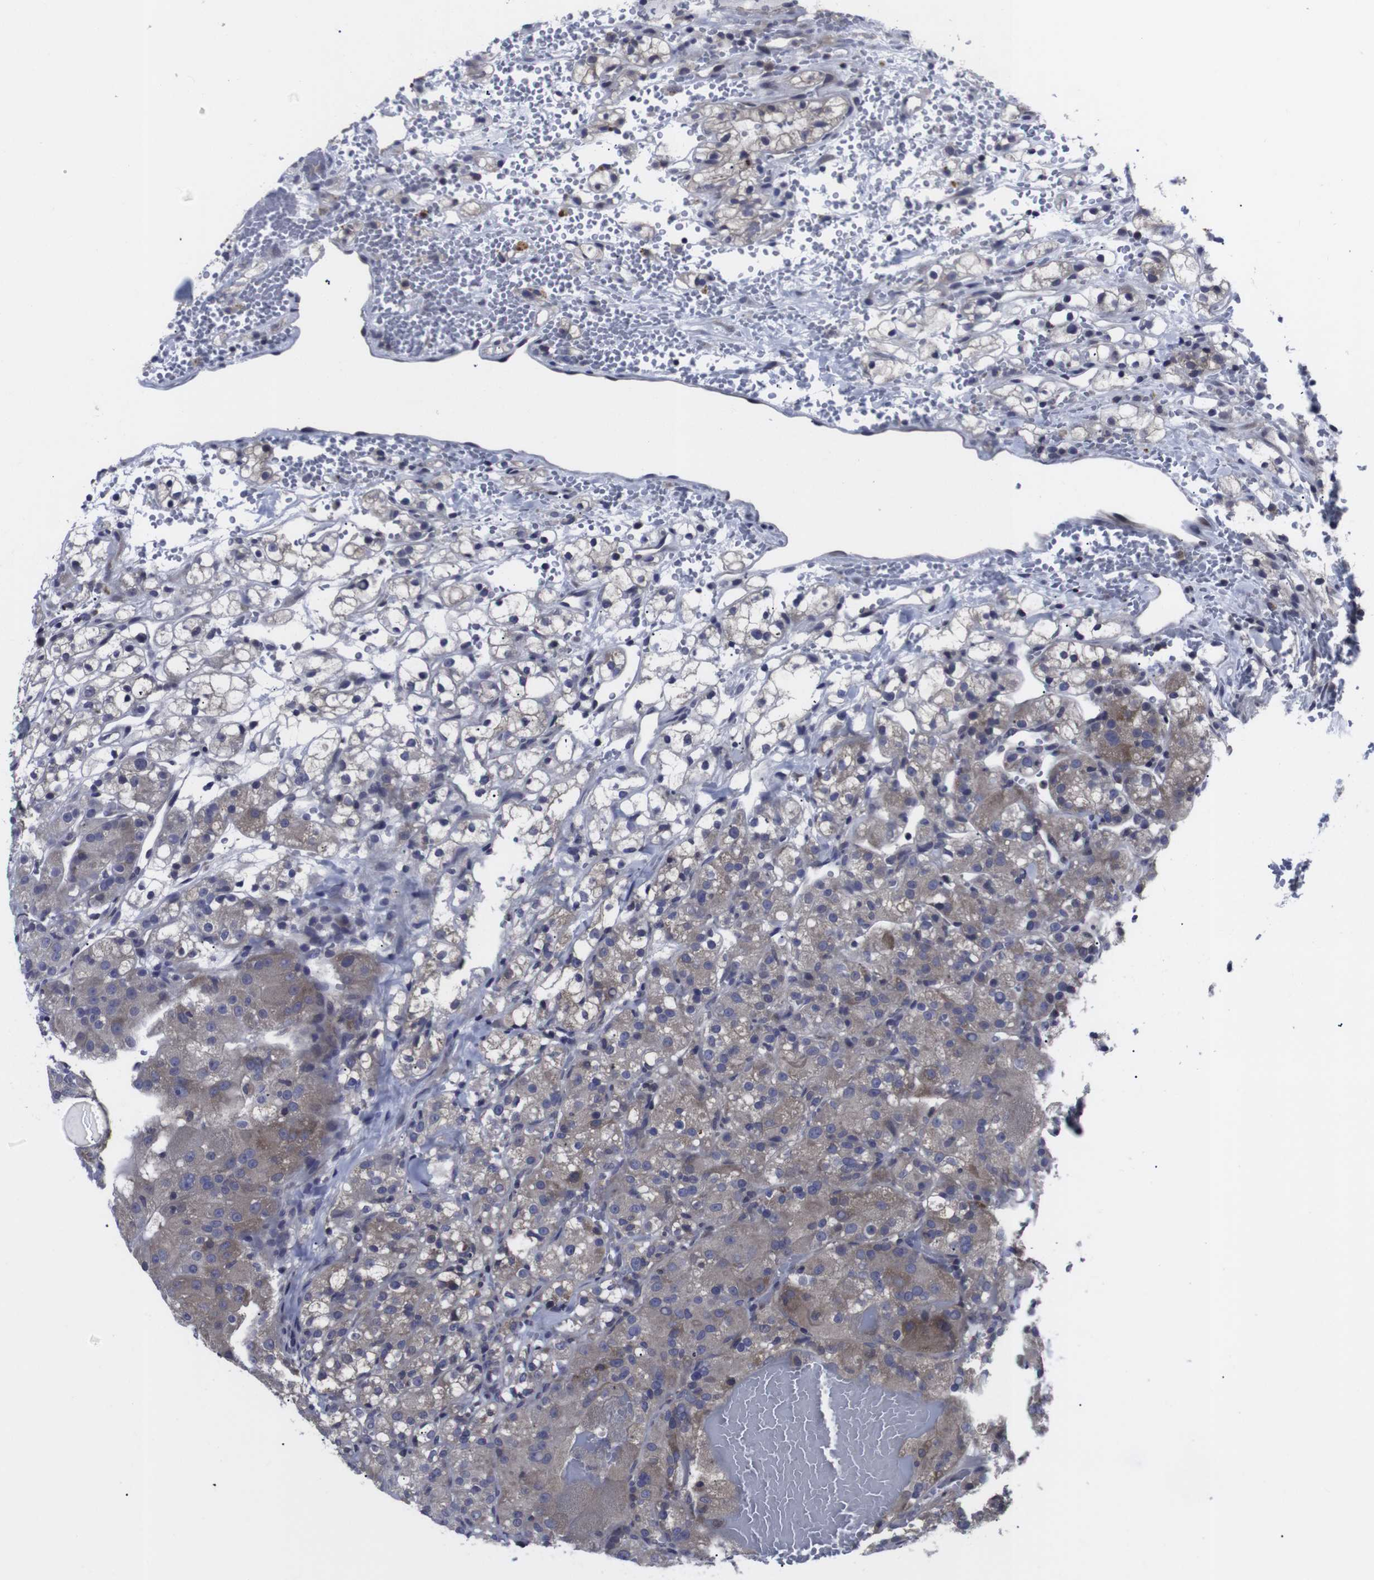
{"staining": {"intensity": "moderate", "quantity": "<25%", "location": "cytoplasmic/membranous"}, "tissue": "renal cancer", "cell_type": "Tumor cells", "image_type": "cancer", "snomed": [{"axis": "morphology", "description": "Adenocarcinoma, NOS"}, {"axis": "topography", "description": "Kidney"}], "caption": "There is low levels of moderate cytoplasmic/membranous positivity in tumor cells of adenocarcinoma (renal), as demonstrated by immunohistochemical staining (brown color).", "gene": "HPRT1", "patient": {"sex": "male", "age": 61}}